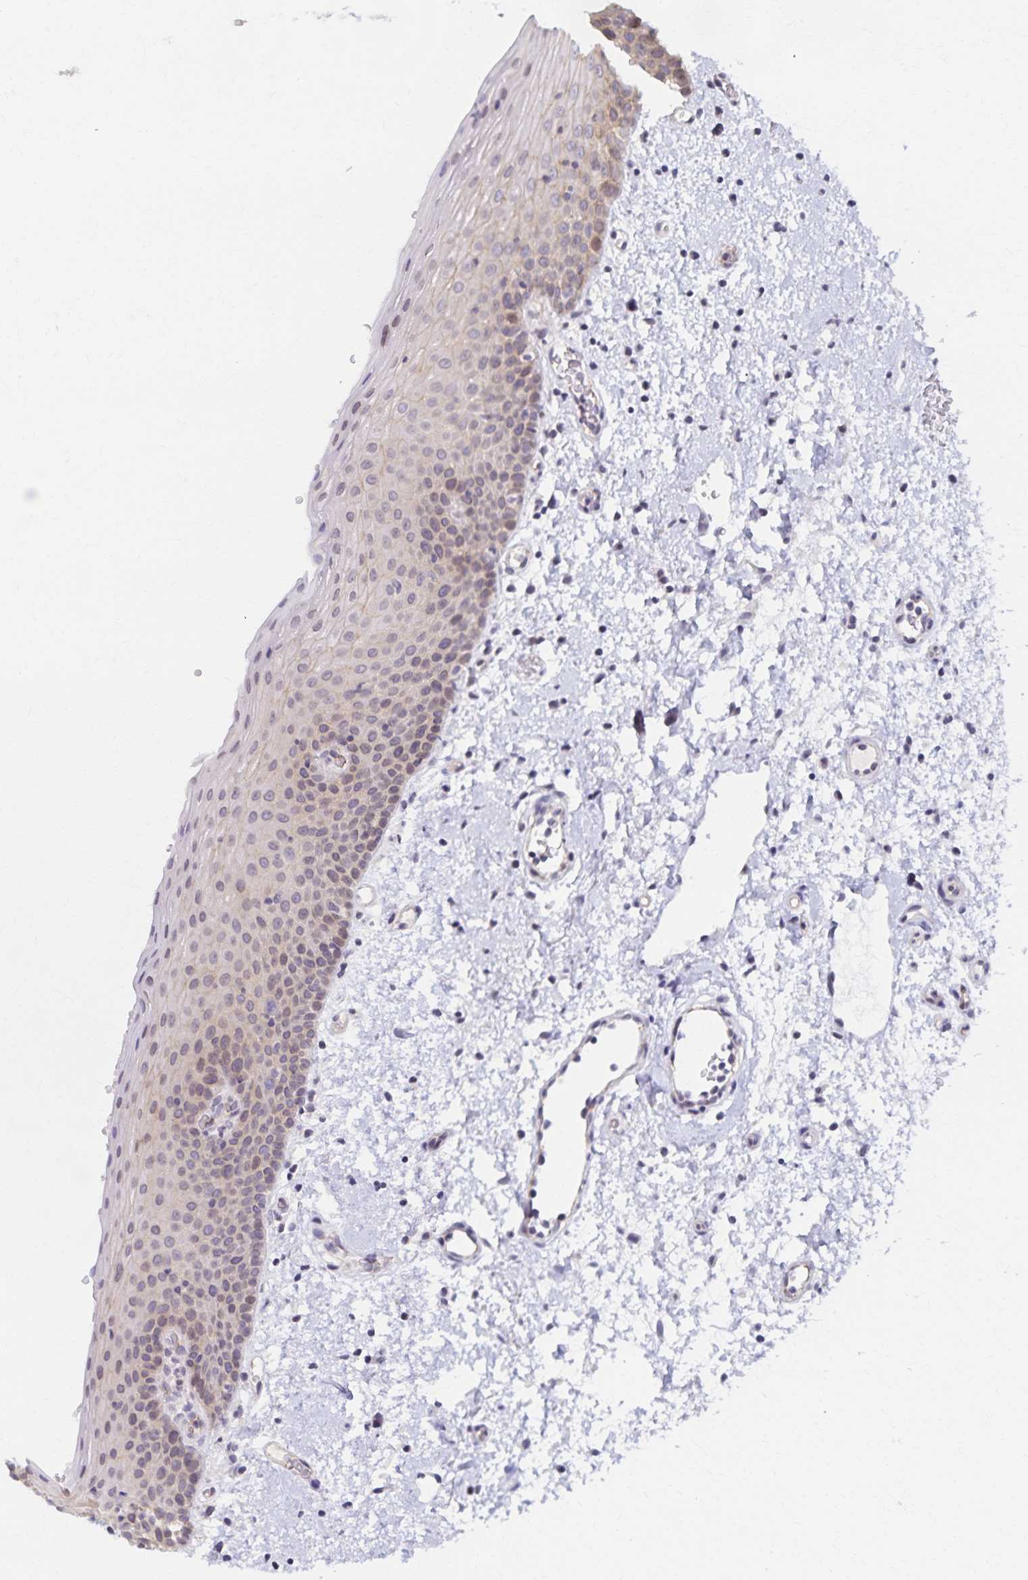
{"staining": {"intensity": "weak", "quantity": "<25%", "location": "nuclear"}, "tissue": "oral mucosa", "cell_type": "Squamous epithelial cells", "image_type": "normal", "snomed": [{"axis": "morphology", "description": "Normal tissue, NOS"}, {"axis": "topography", "description": "Oral tissue"}, {"axis": "topography", "description": "Head-Neck"}], "caption": "Photomicrograph shows no protein expression in squamous epithelial cells of unremarkable oral mucosa. (IHC, brightfield microscopy, high magnification).", "gene": "RAB9B", "patient": {"sex": "female", "age": 55}}